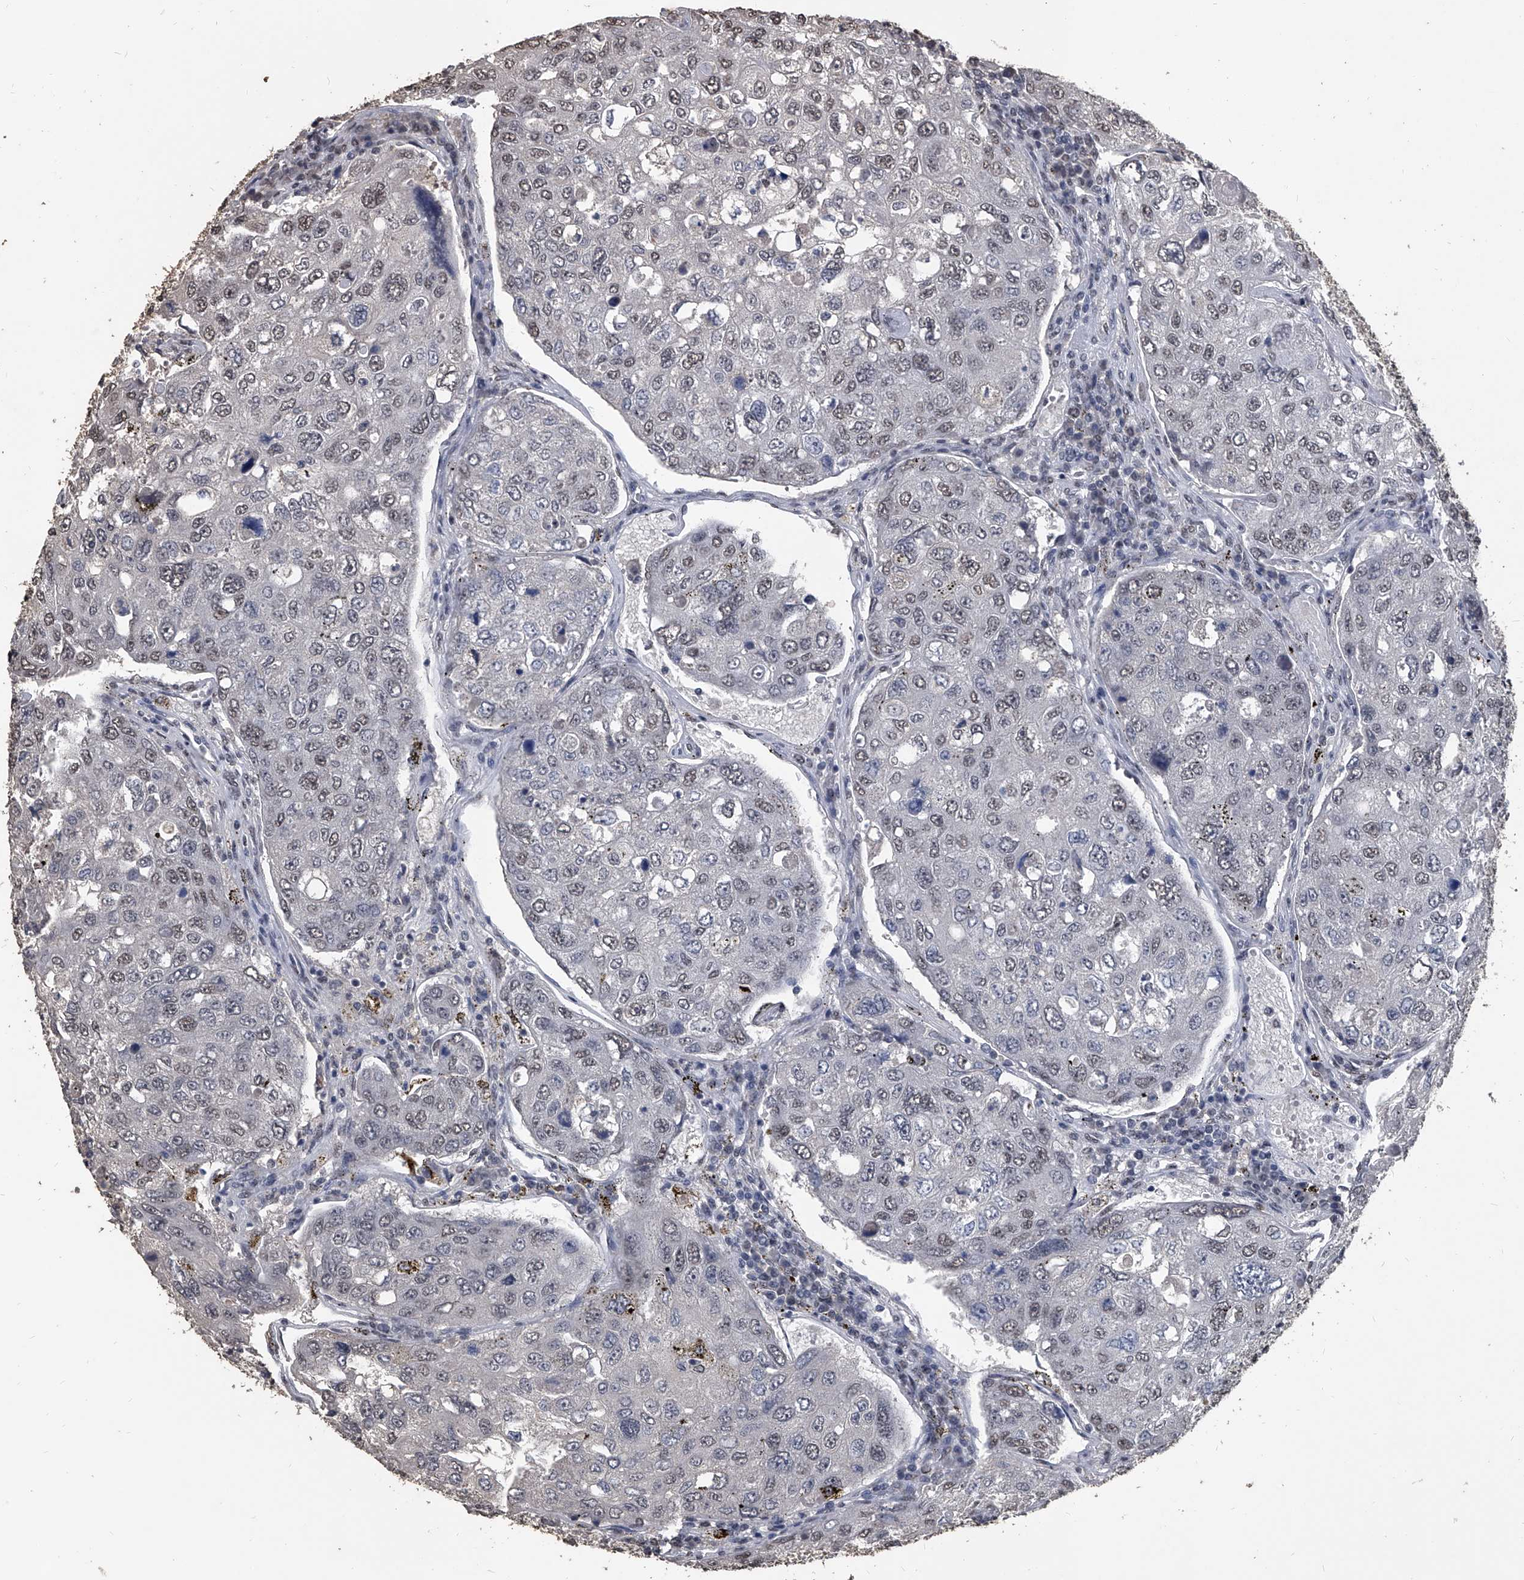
{"staining": {"intensity": "weak", "quantity": "<25%", "location": "nuclear"}, "tissue": "urothelial cancer", "cell_type": "Tumor cells", "image_type": "cancer", "snomed": [{"axis": "morphology", "description": "Urothelial carcinoma, High grade"}, {"axis": "topography", "description": "Lymph node"}, {"axis": "topography", "description": "Urinary bladder"}], "caption": "Immunohistochemistry of urothelial cancer exhibits no staining in tumor cells.", "gene": "MATR3", "patient": {"sex": "male", "age": 51}}